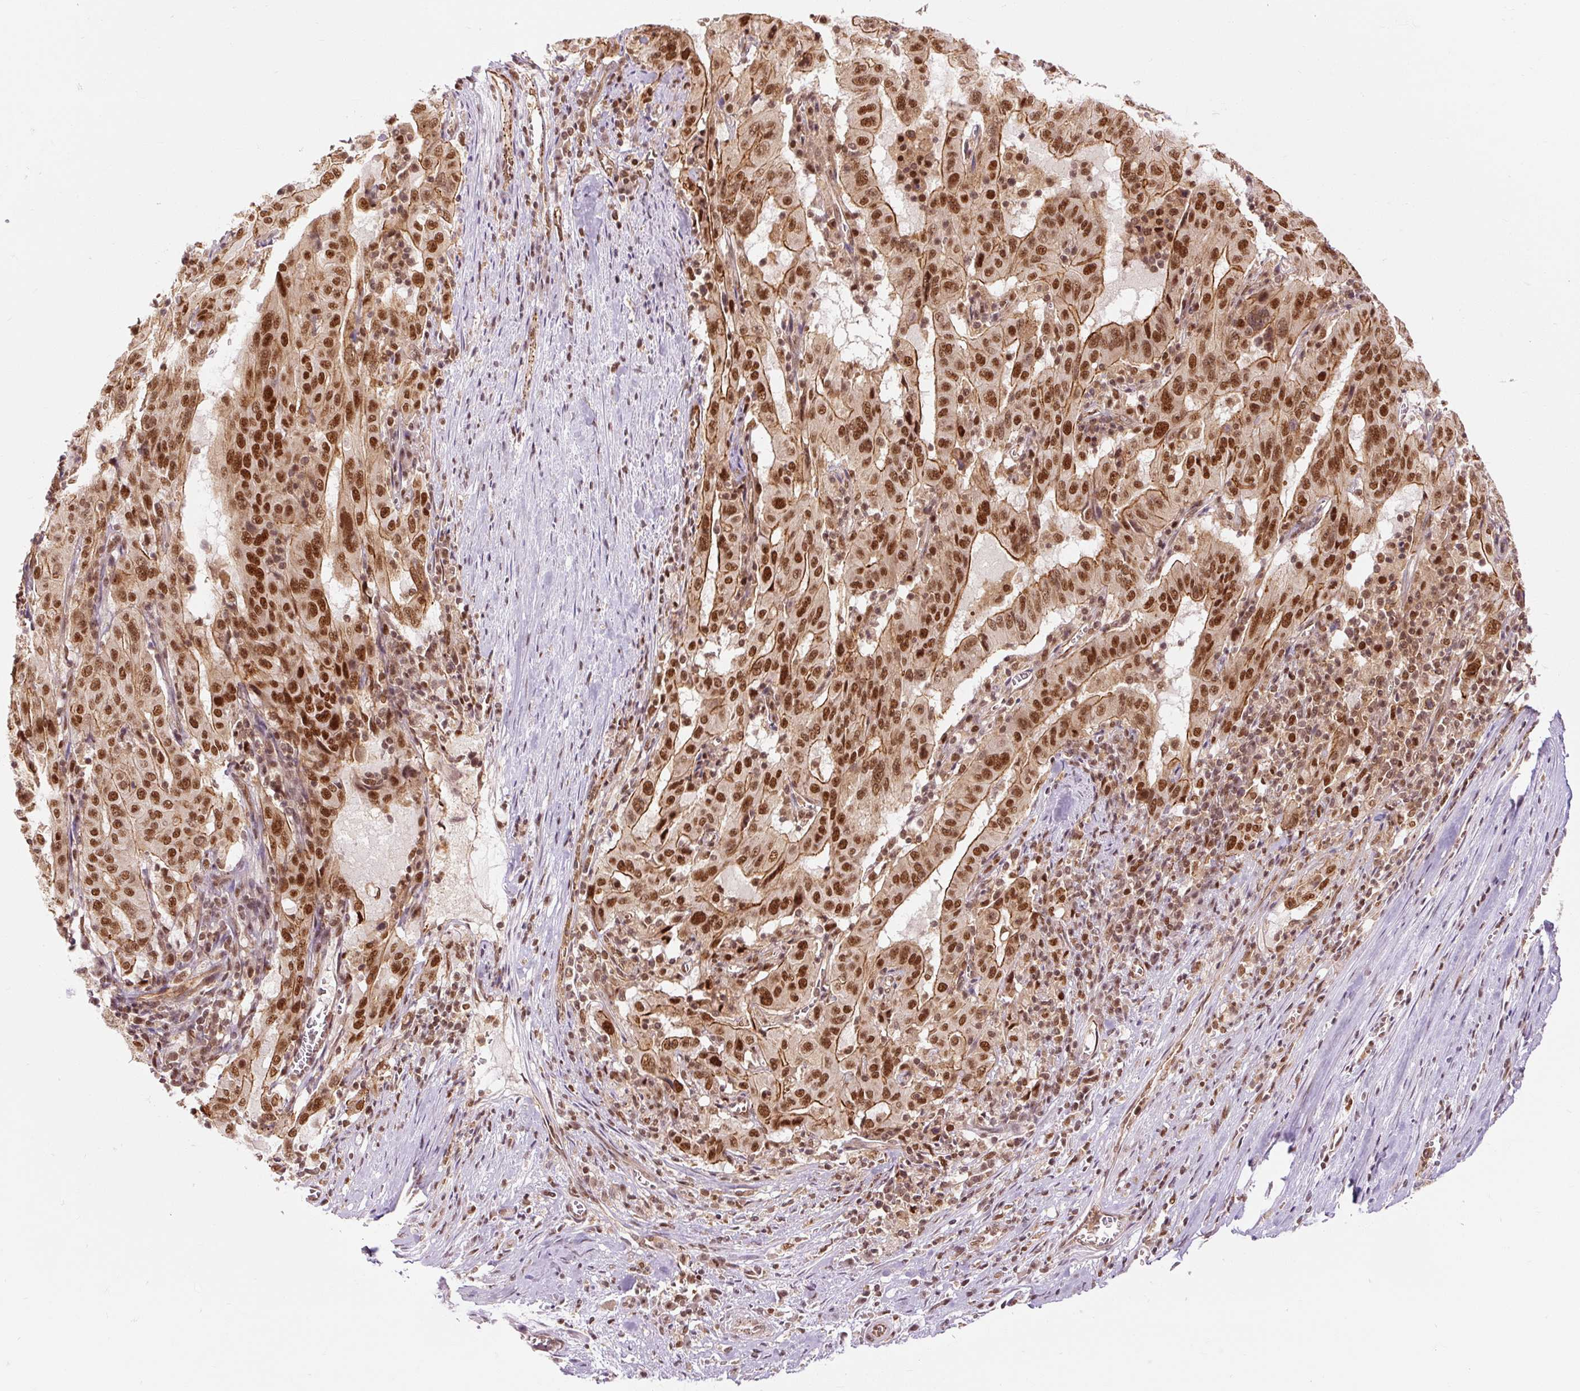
{"staining": {"intensity": "strong", "quantity": ">75%", "location": "cytoplasmic/membranous,nuclear"}, "tissue": "pancreatic cancer", "cell_type": "Tumor cells", "image_type": "cancer", "snomed": [{"axis": "morphology", "description": "Adenocarcinoma, NOS"}, {"axis": "topography", "description": "Pancreas"}], "caption": "Immunohistochemistry (IHC) micrograph of neoplastic tissue: pancreatic adenocarcinoma stained using immunohistochemistry (IHC) shows high levels of strong protein expression localized specifically in the cytoplasmic/membranous and nuclear of tumor cells, appearing as a cytoplasmic/membranous and nuclear brown color.", "gene": "CSTF1", "patient": {"sex": "male", "age": 63}}